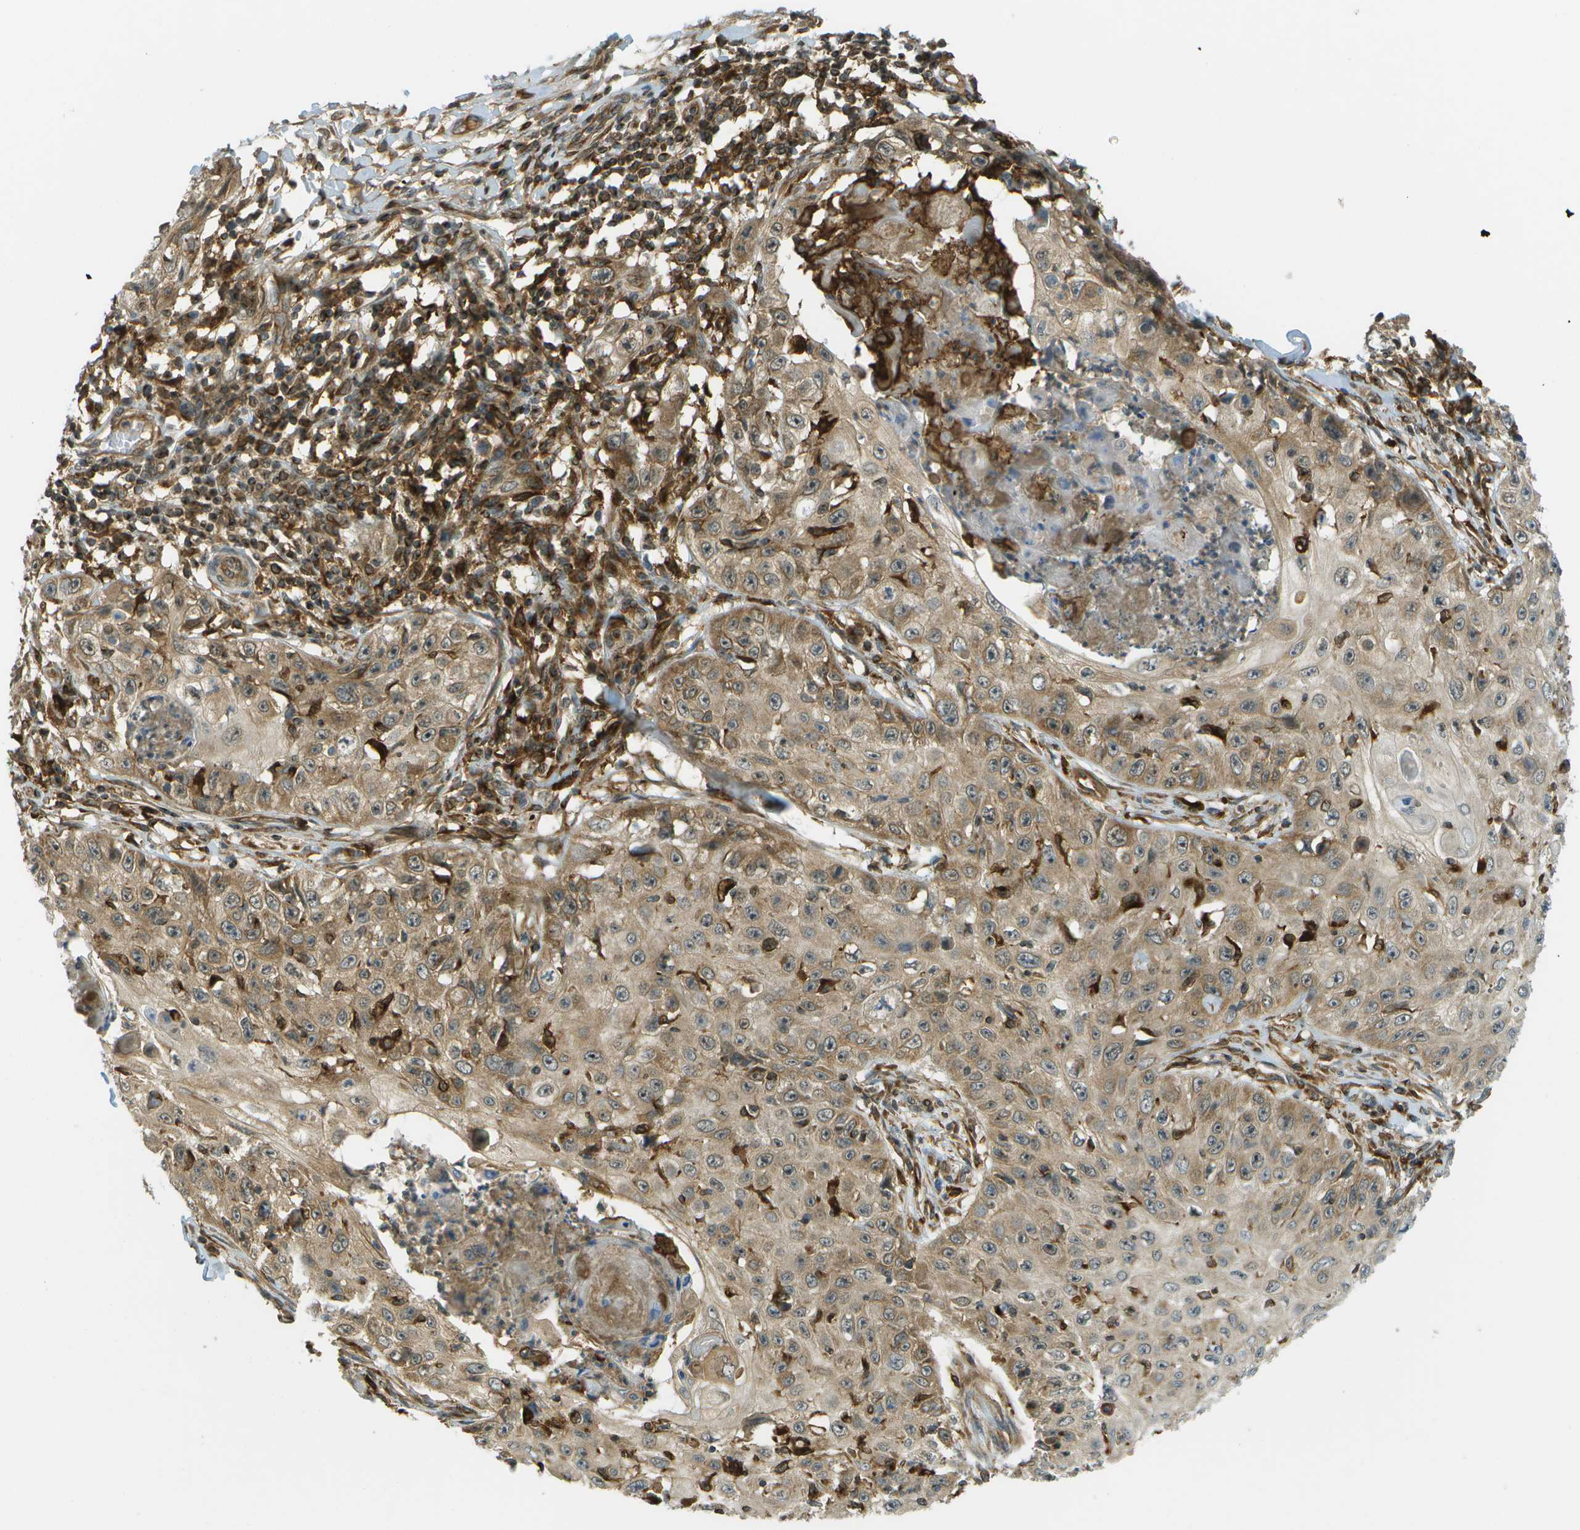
{"staining": {"intensity": "weak", "quantity": ">75%", "location": "cytoplasmic/membranous"}, "tissue": "skin cancer", "cell_type": "Tumor cells", "image_type": "cancer", "snomed": [{"axis": "morphology", "description": "Squamous cell carcinoma, NOS"}, {"axis": "topography", "description": "Skin"}], "caption": "DAB immunohistochemical staining of human squamous cell carcinoma (skin) demonstrates weak cytoplasmic/membranous protein staining in approximately >75% of tumor cells. The staining was performed using DAB to visualize the protein expression in brown, while the nuclei were stained in blue with hematoxylin (Magnification: 20x).", "gene": "TMTC1", "patient": {"sex": "male", "age": 86}}